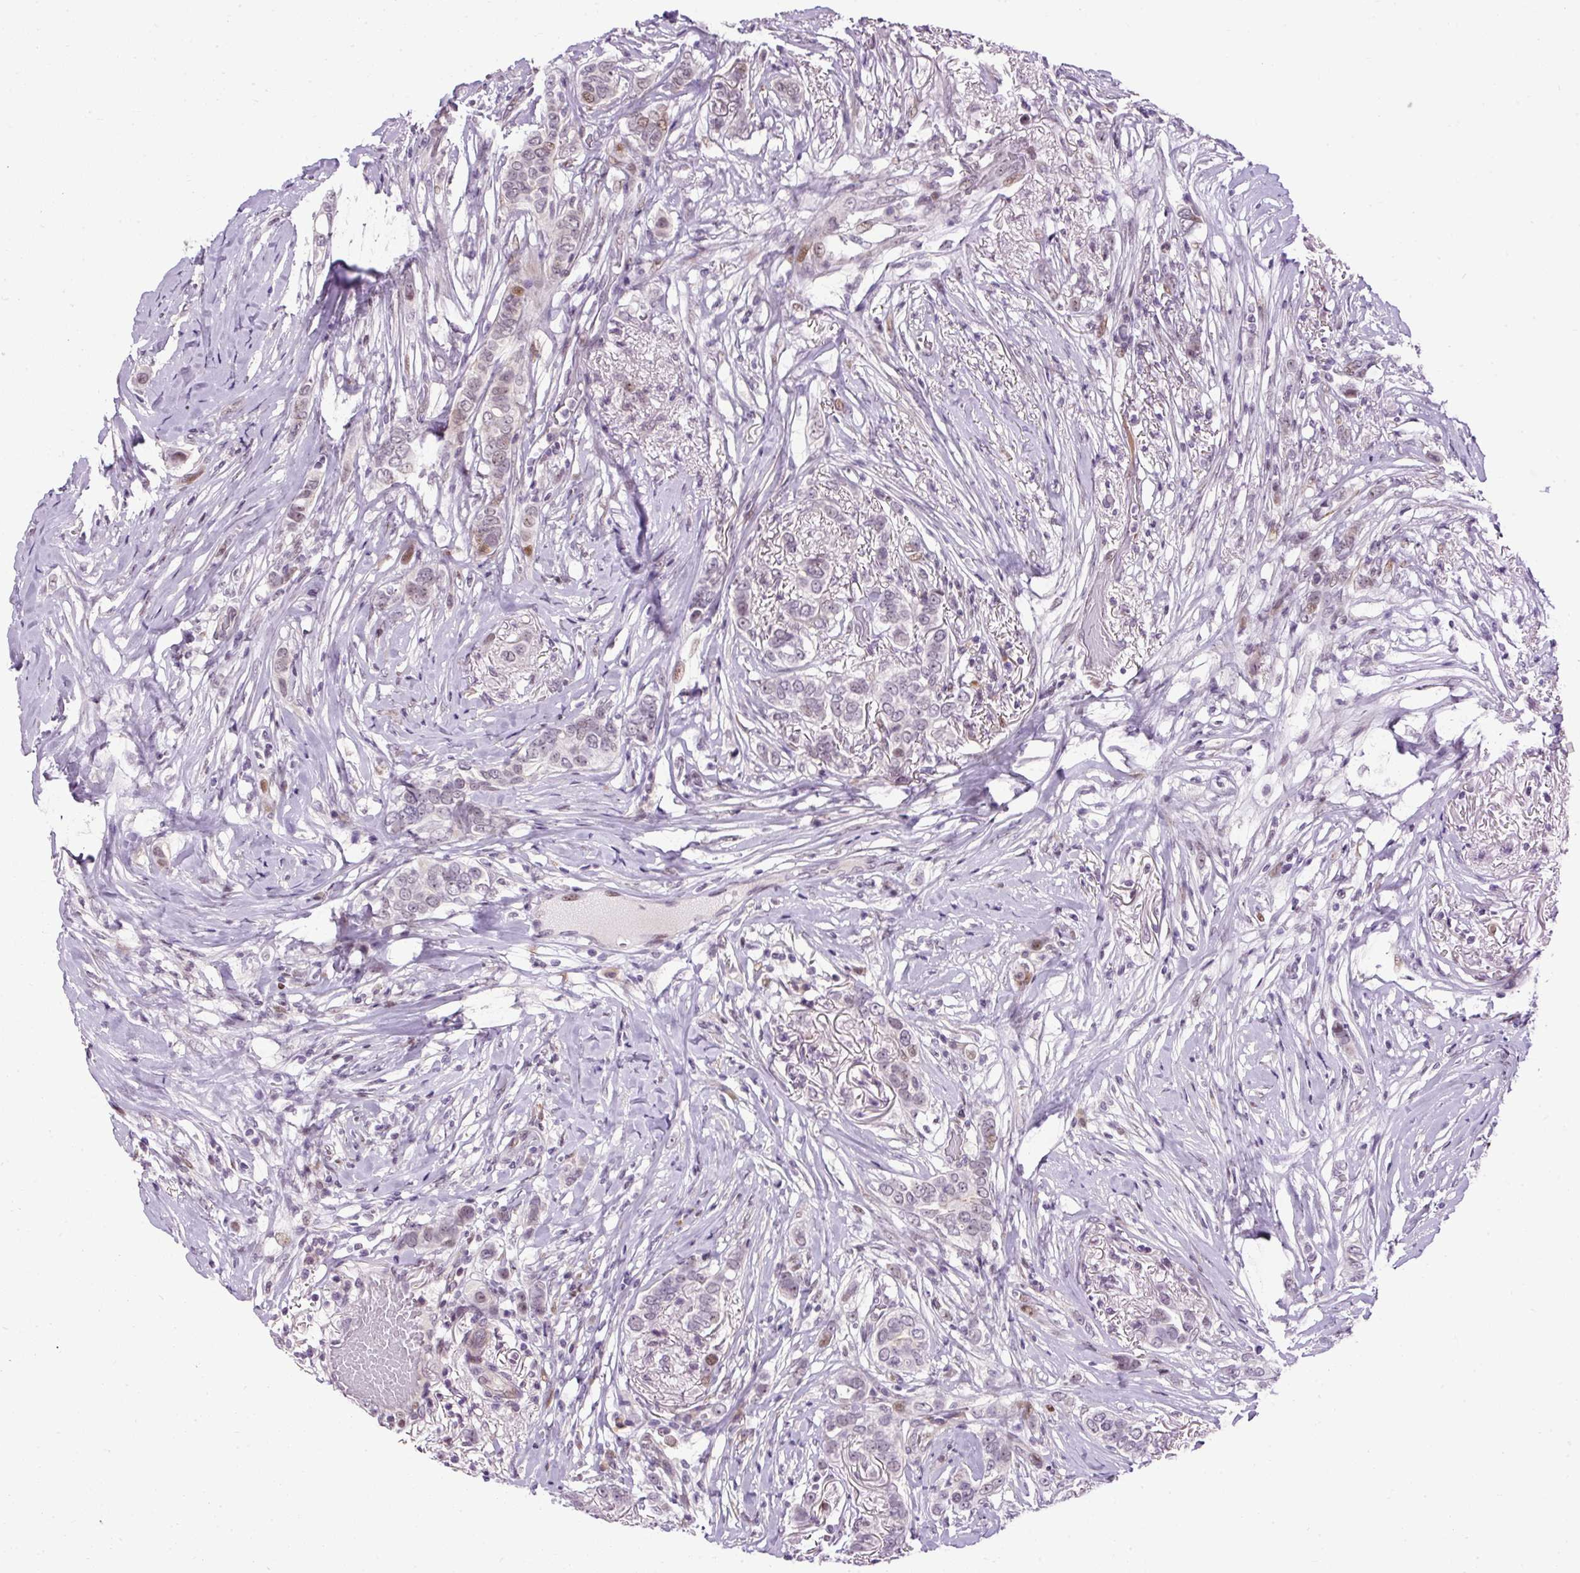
{"staining": {"intensity": "moderate", "quantity": "<25%", "location": "nuclear"}, "tissue": "breast cancer", "cell_type": "Tumor cells", "image_type": "cancer", "snomed": [{"axis": "morphology", "description": "Lobular carcinoma"}, {"axis": "topography", "description": "Breast"}], "caption": "Tumor cells exhibit low levels of moderate nuclear staining in about <25% of cells in human breast cancer.", "gene": "ARHGEF18", "patient": {"sex": "female", "age": 51}}